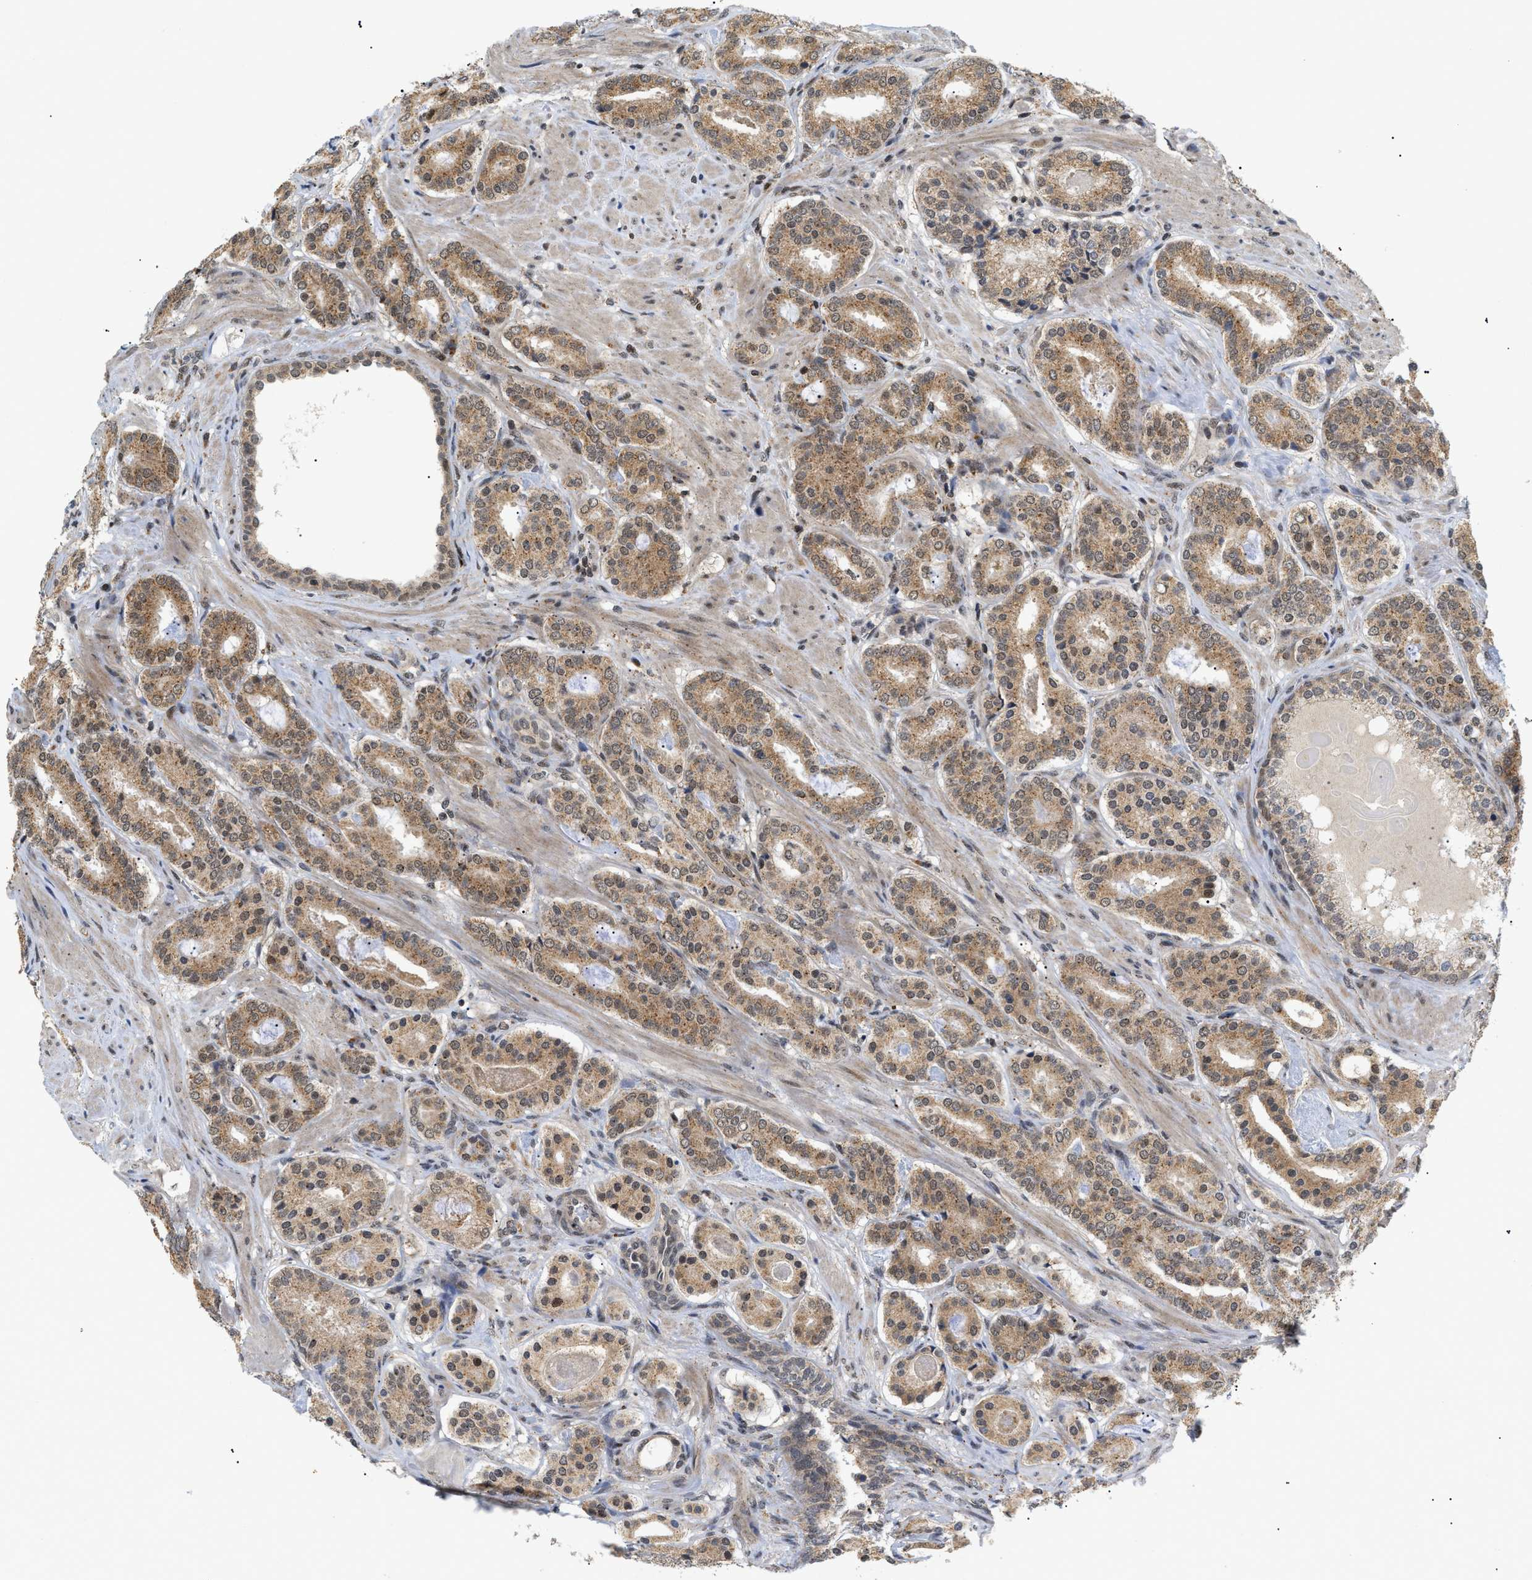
{"staining": {"intensity": "moderate", "quantity": ">75%", "location": "cytoplasmic/membranous"}, "tissue": "prostate cancer", "cell_type": "Tumor cells", "image_type": "cancer", "snomed": [{"axis": "morphology", "description": "Adenocarcinoma, Low grade"}, {"axis": "topography", "description": "Prostate"}], "caption": "High-magnification brightfield microscopy of prostate cancer (low-grade adenocarcinoma) stained with DAB (brown) and counterstained with hematoxylin (blue). tumor cells exhibit moderate cytoplasmic/membranous expression is seen in about>75% of cells.", "gene": "ZBTB11", "patient": {"sex": "male", "age": 69}}